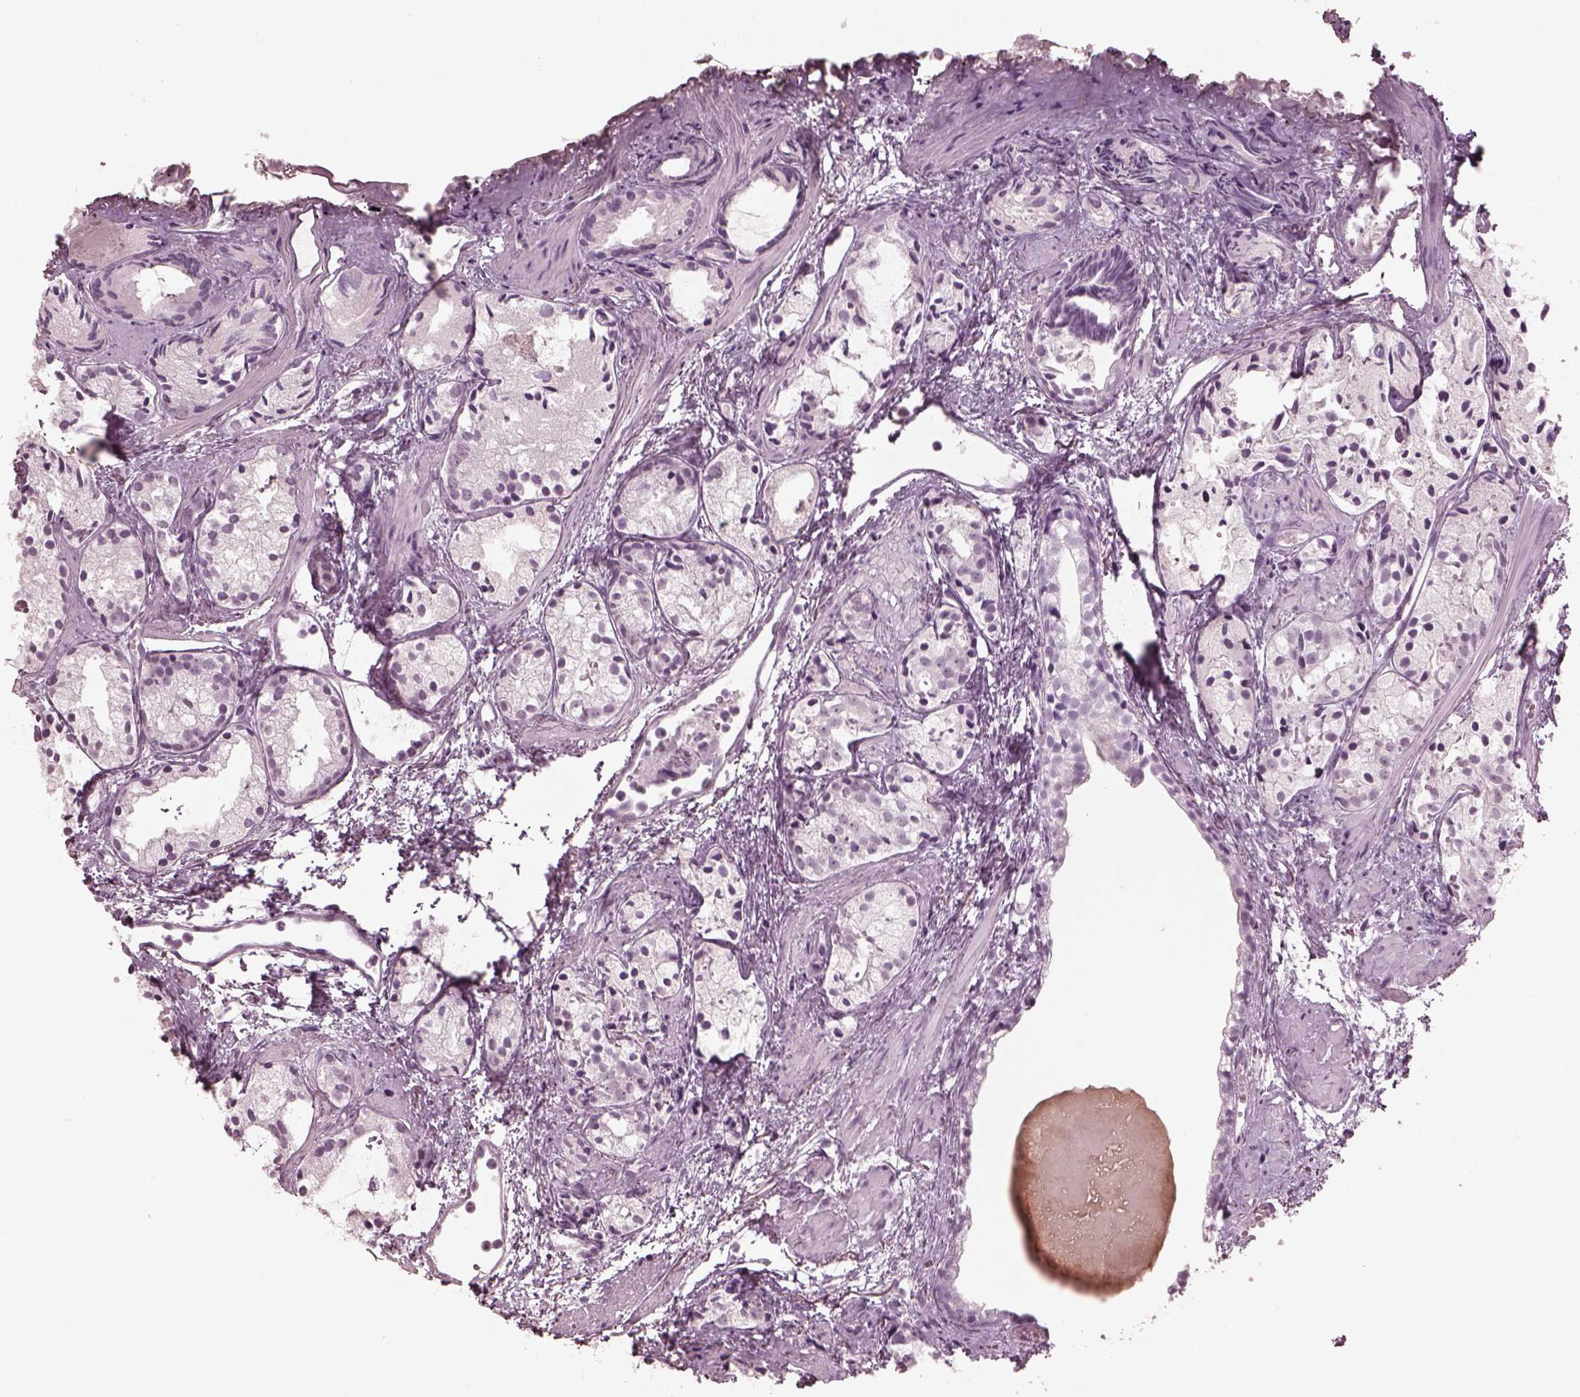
{"staining": {"intensity": "negative", "quantity": "none", "location": "none"}, "tissue": "prostate cancer", "cell_type": "Tumor cells", "image_type": "cancer", "snomed": [{"axis": "morphology", "description": "Adenocarcinoma, High grade"}, {"axis": "topography", "description": "Prostate"}], "caption": "Immunohistochemical staining of human prostate high-grade adenocarcinoma reveals no significant expression in tumor cells.", "gene": "C2orf81", "patient": {"sex": "male", "age": 85}}